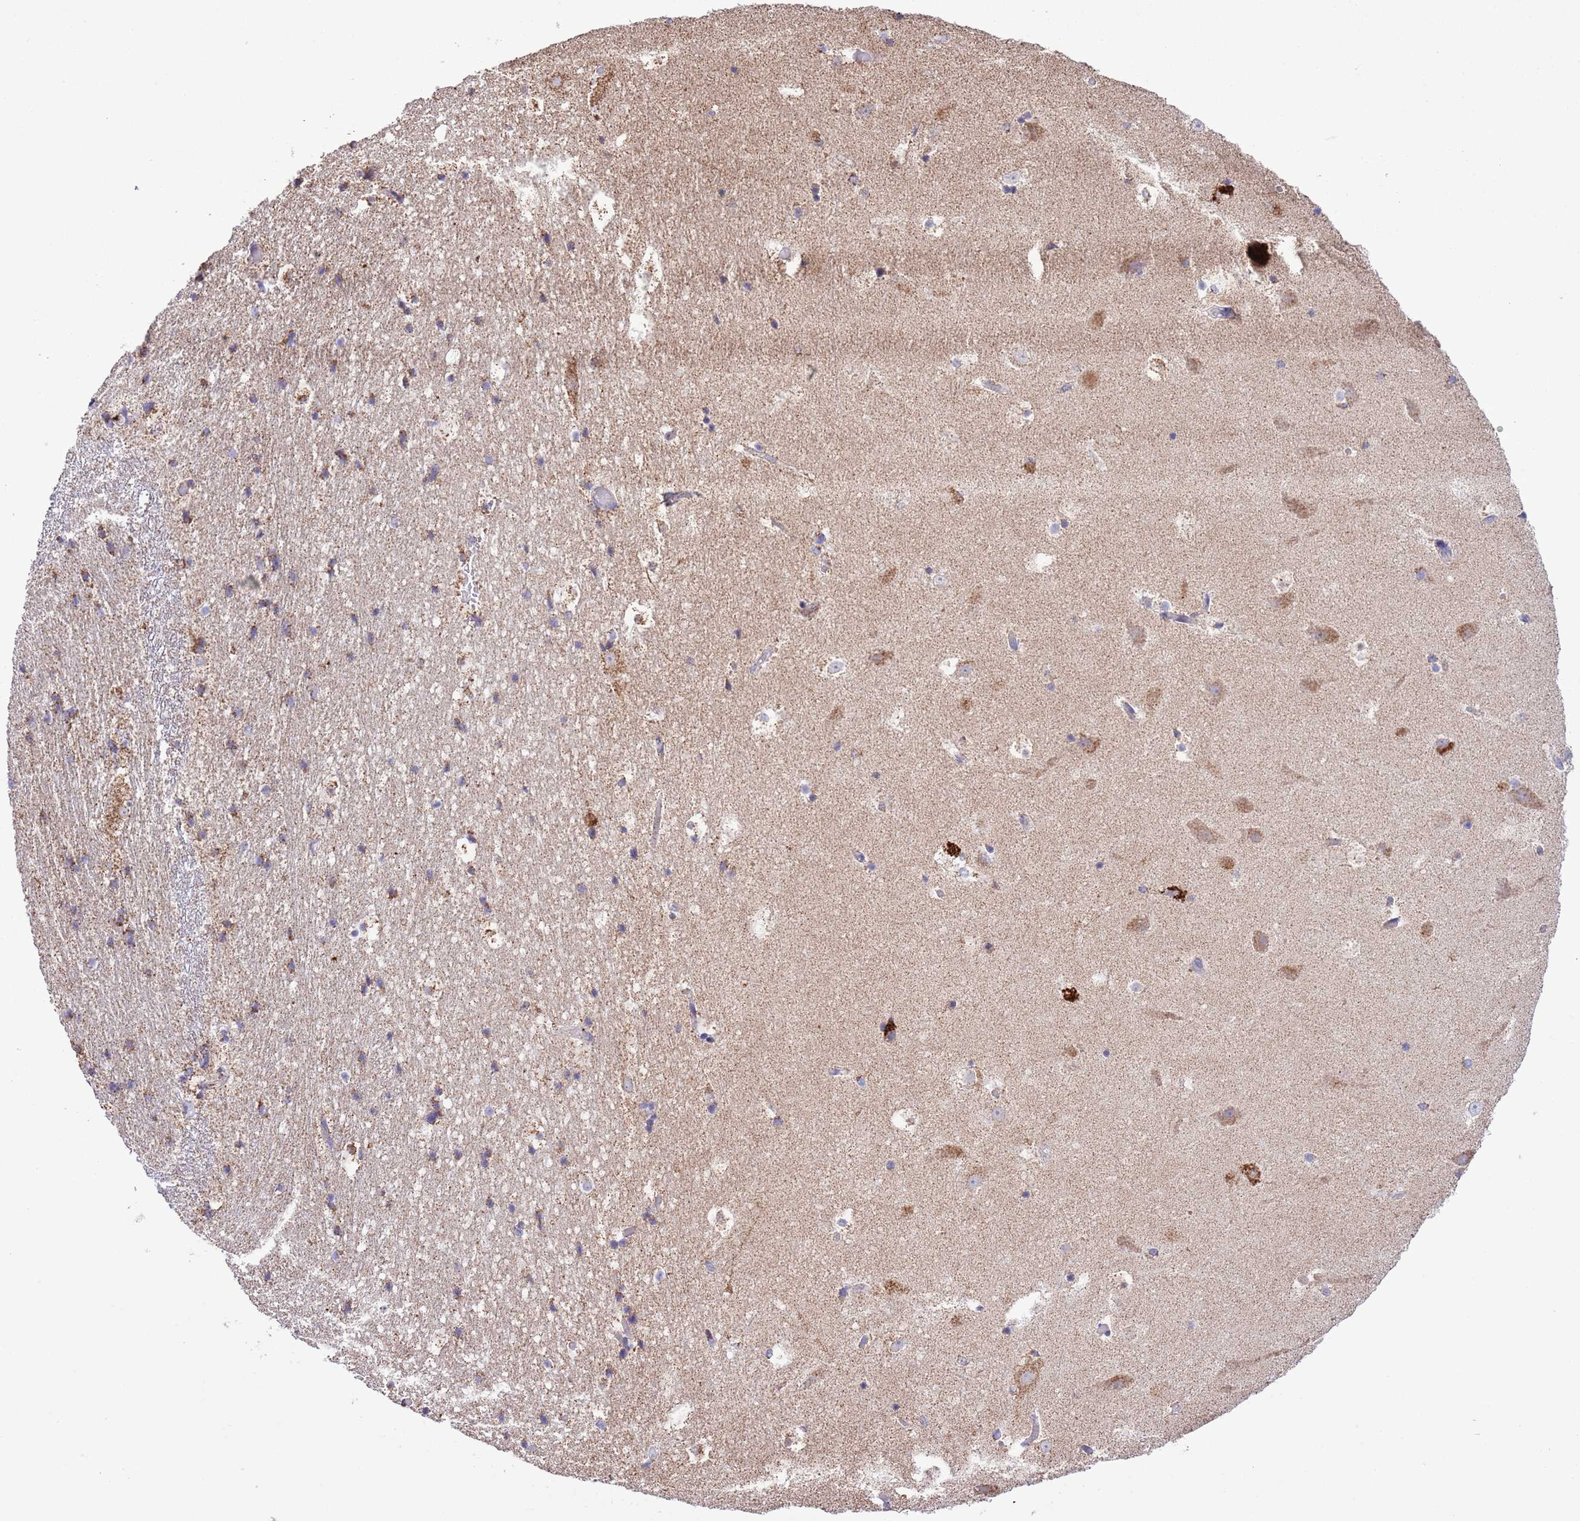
{"staining": {"intensity": "weak", "quantity": "<25%", "location": "cytoplasmic/membranous"}, "tissue": "hippocampus", "cell_type": "Glial cells", "image_type": "normal", "snomed": [{"axis": "morphology", "description": "Normal tissue, NOS"}, {"axis": "topography", "description": "Hippocampus"}], "caption": "This image is of normal hippocampus stained with immunohistochemistry (IHC) to label a protein in brown with the nuclei are counter-stained blue. There is no expression in glial cells. (Immunohistochemistry (ihc), brightfield microscopy, high magnification).", "gene": "TEKTIP1", "patient": {"sex": "female", "age": 52}}